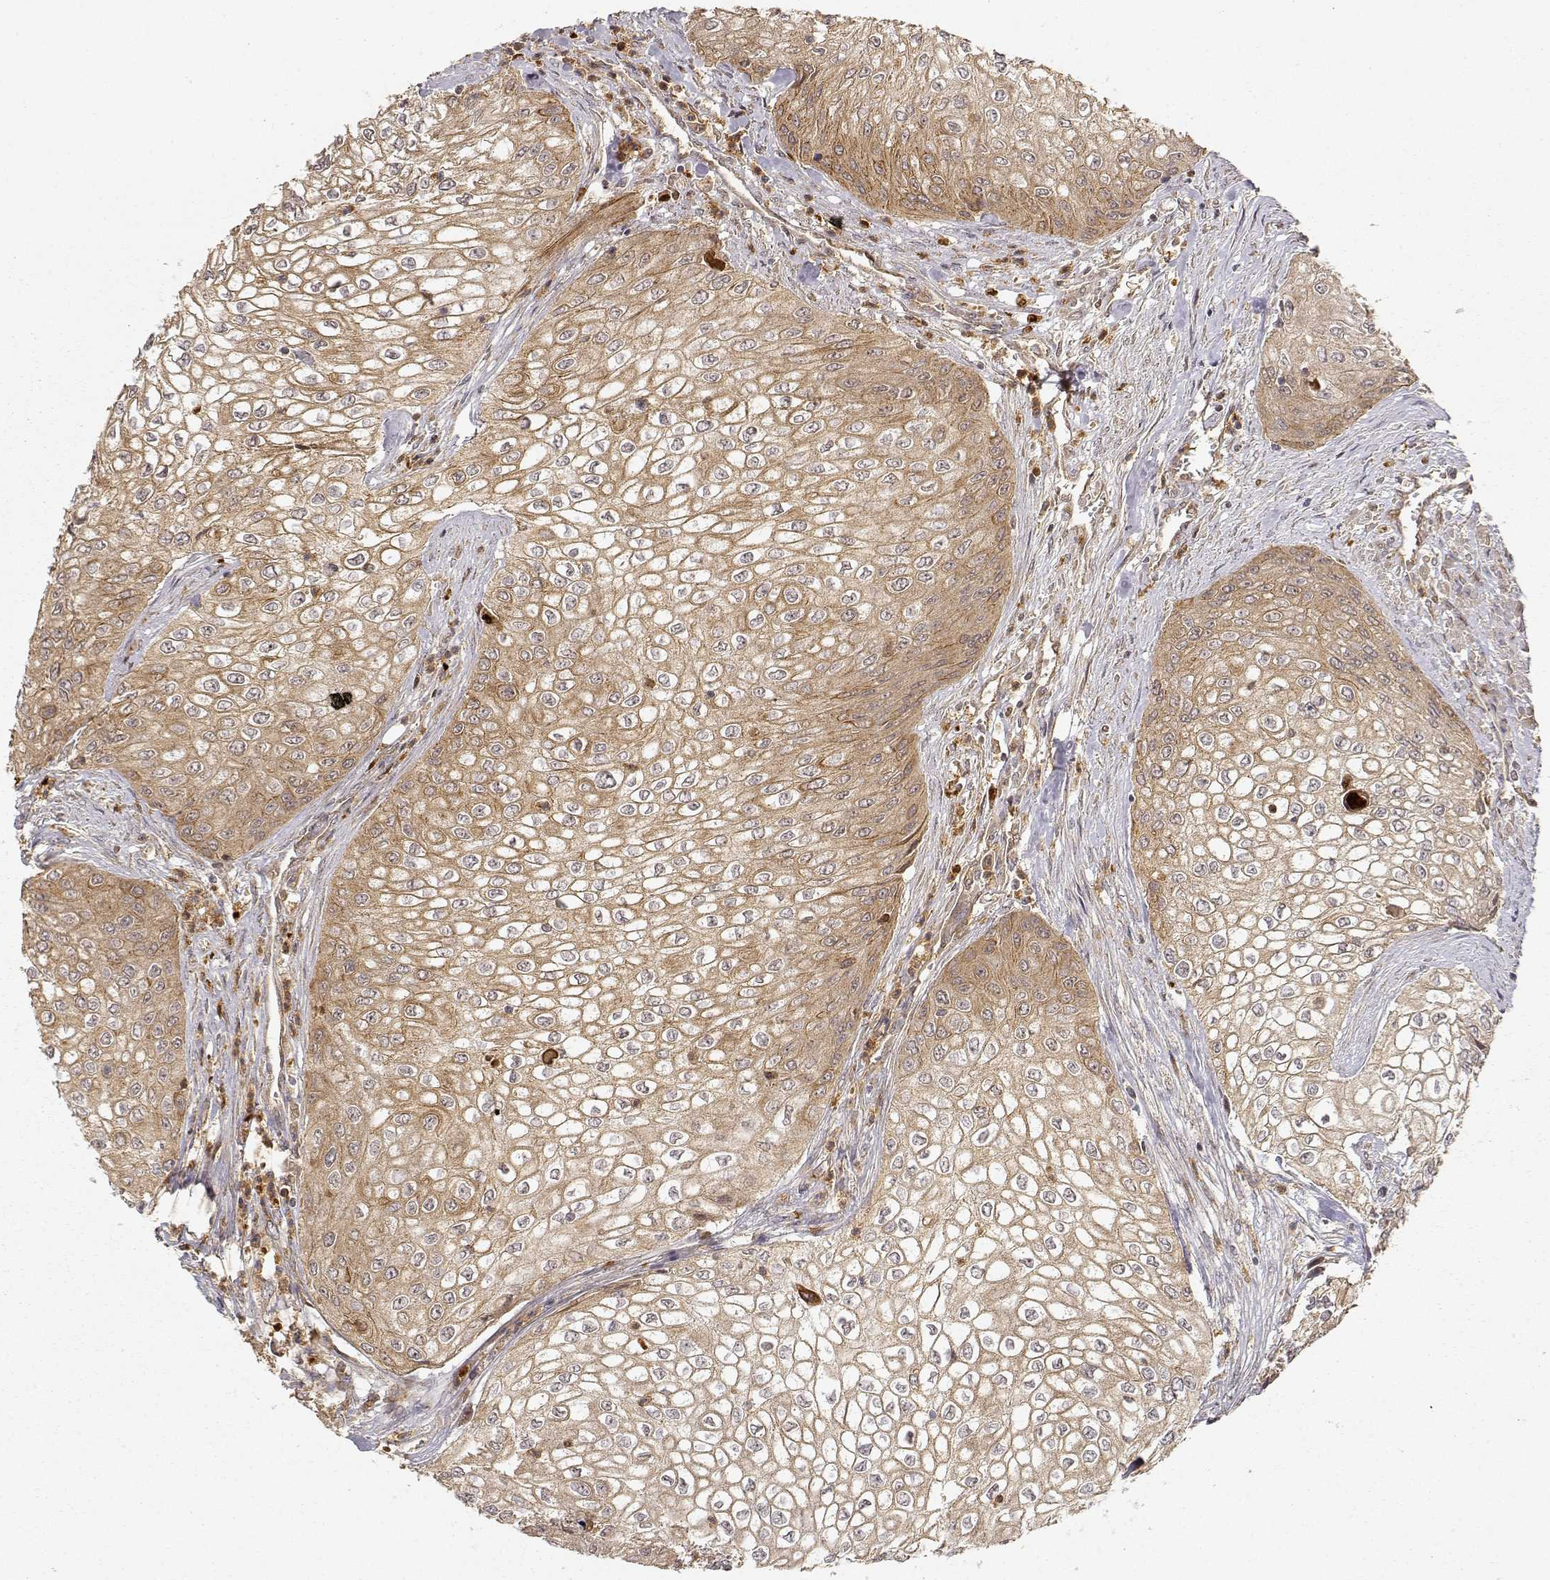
{"staining": {"intensity": "moderate", "quantity": ">75%", "location": "cytoplasmic/membranous"}, "tissue": "urothelial cancer", "cell_type": "Tumor cells", "image_type": "cancer", "snomed": [{"axis": "morphology", "description": "Urothelial carcinoma, High grade"}, {"axis": "topography", "description": "Urinary bladder"}], "caption": "Human high-grade urothelial carcinoma stained for a protein (brown) displays moderate cytoplasmic/membranous positive expression in about >75% of tumor cells.", "gene": "CDK5RAP2", "patient": {"sex": "male", "age": 62}}